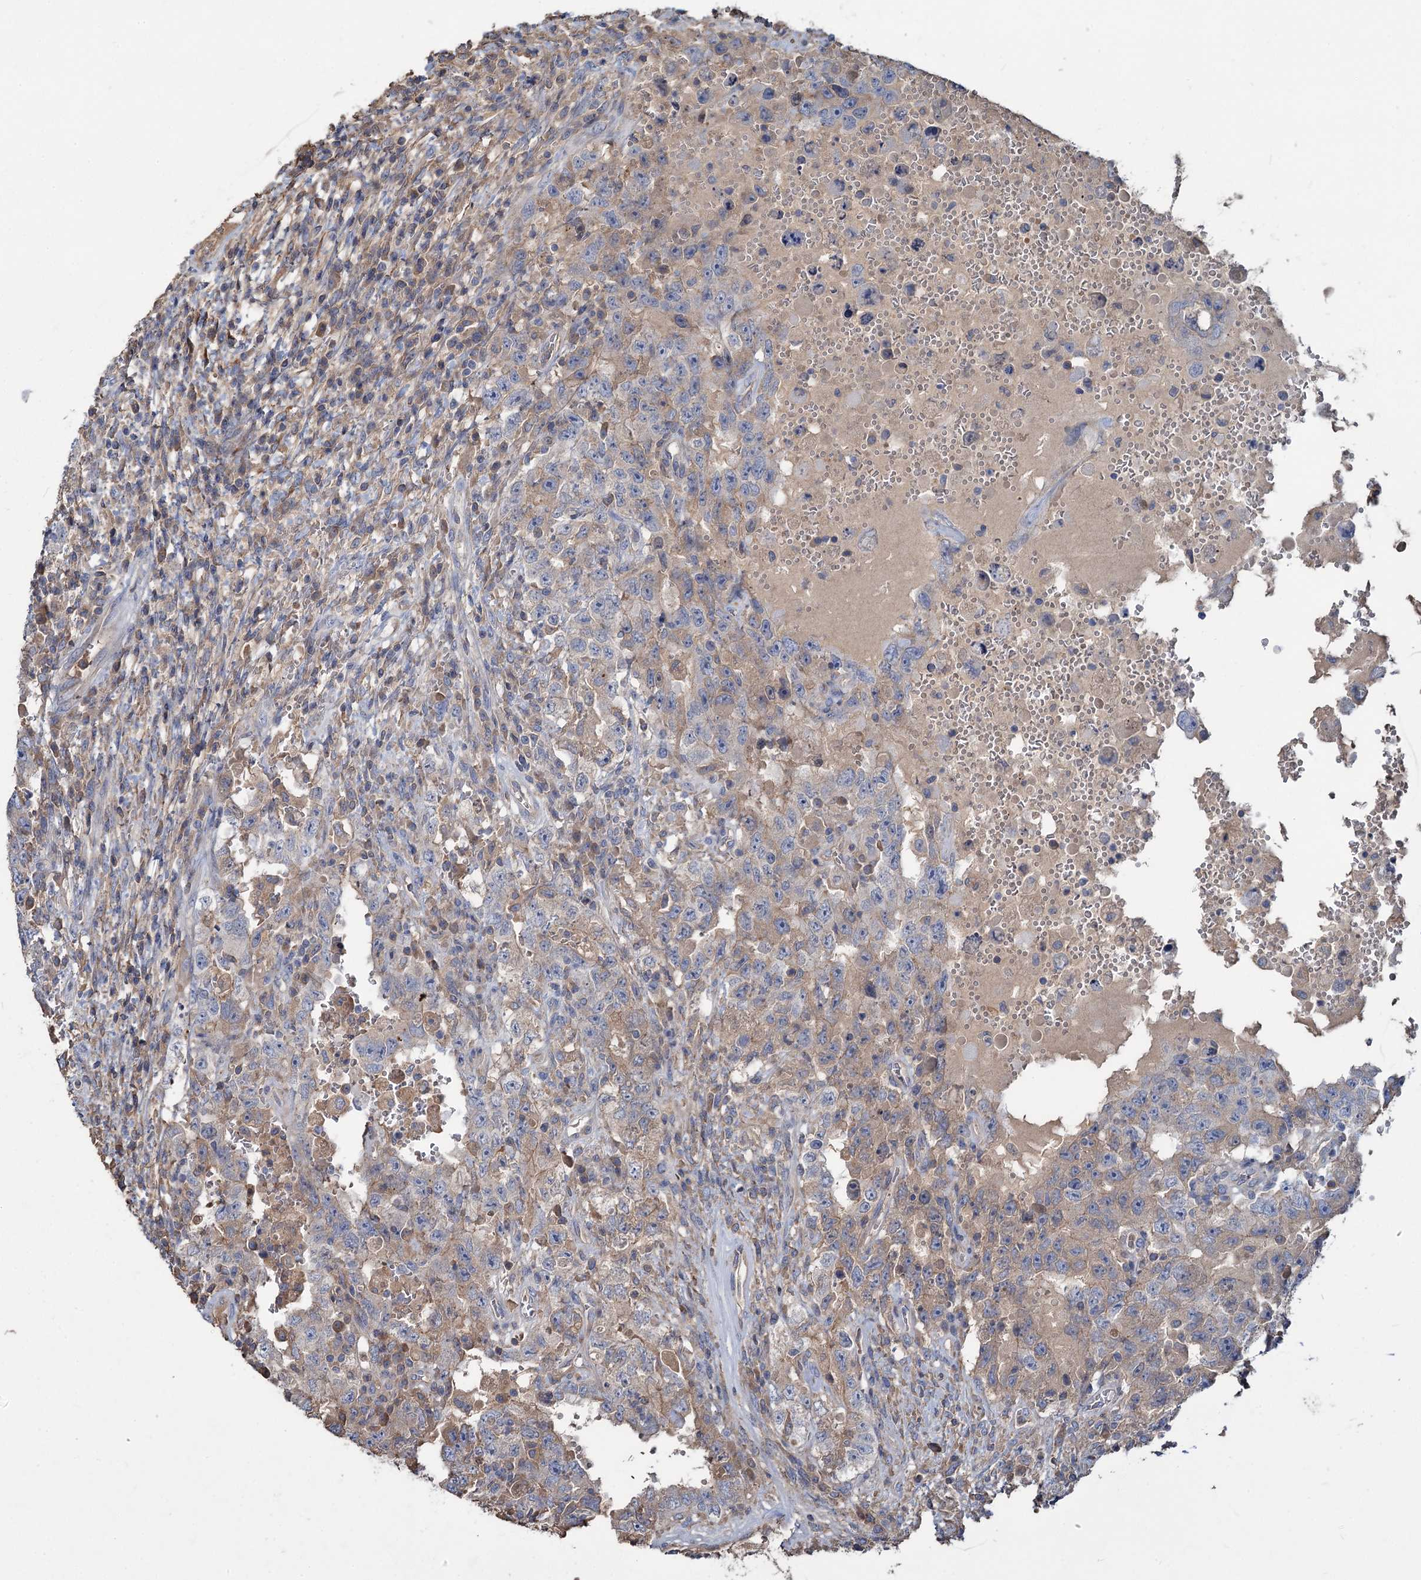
{"staining": {"intensity": "negative", "quantity": "none", "location": "none"}, "tissue": "testis cancer", "cell_type": "Tumor cells", "image_type": "cancer", "snomed": [{"axis": "morphology", "description": "Carcinoma, Embryonal, NOS"}, {"axis": "topography", "description": "Testis"}], "caption": "Tumor cells are negative for brown protein staining in testis cancer (embryonal carcinoma).", "gene": "URAD", "patient": {"sex": "male", "age": 26}}